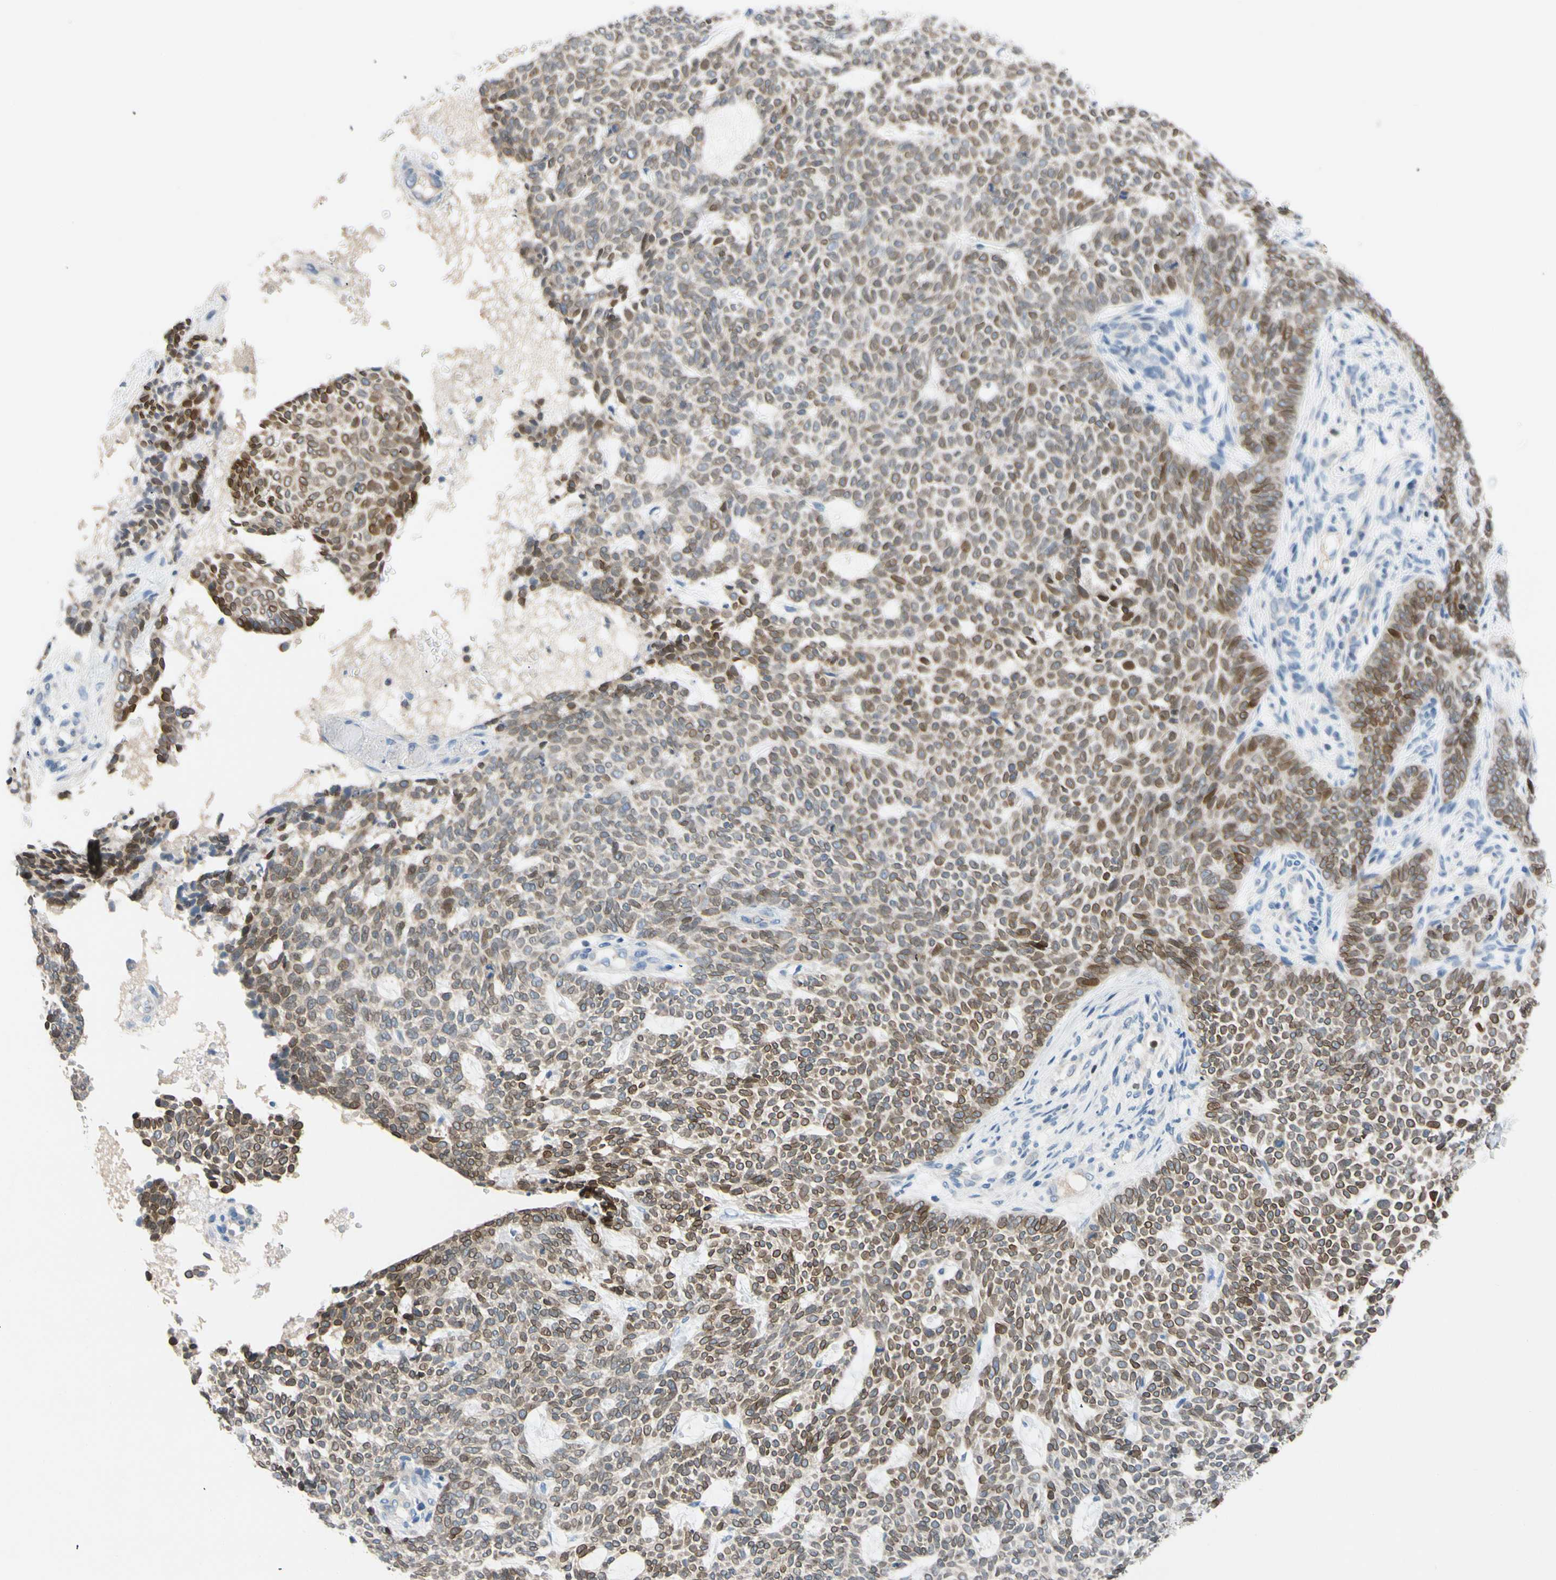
{"staining": {"intensity": "moderate", "quantity": ">75%", "location": "cytoplasmic/membranous,nuclear"}, "tissue": "skin cancer", "cell_type": "Tumor cells", "image_type": "cancer", "snomed": [{"axis": "morphology", "description": "Basal cell carcinoma"}, {"axis": "topography", "description": "Skin"}], "caption": "Human skin basal cell carcinoma stained with a brown dye exhibits moderate cytoplasmic/membranous and nuclear positive positivity in approximately >75% of tumor cells.", "gene": "ZNF132", "patient": {"sex": "male", "age": 87}}